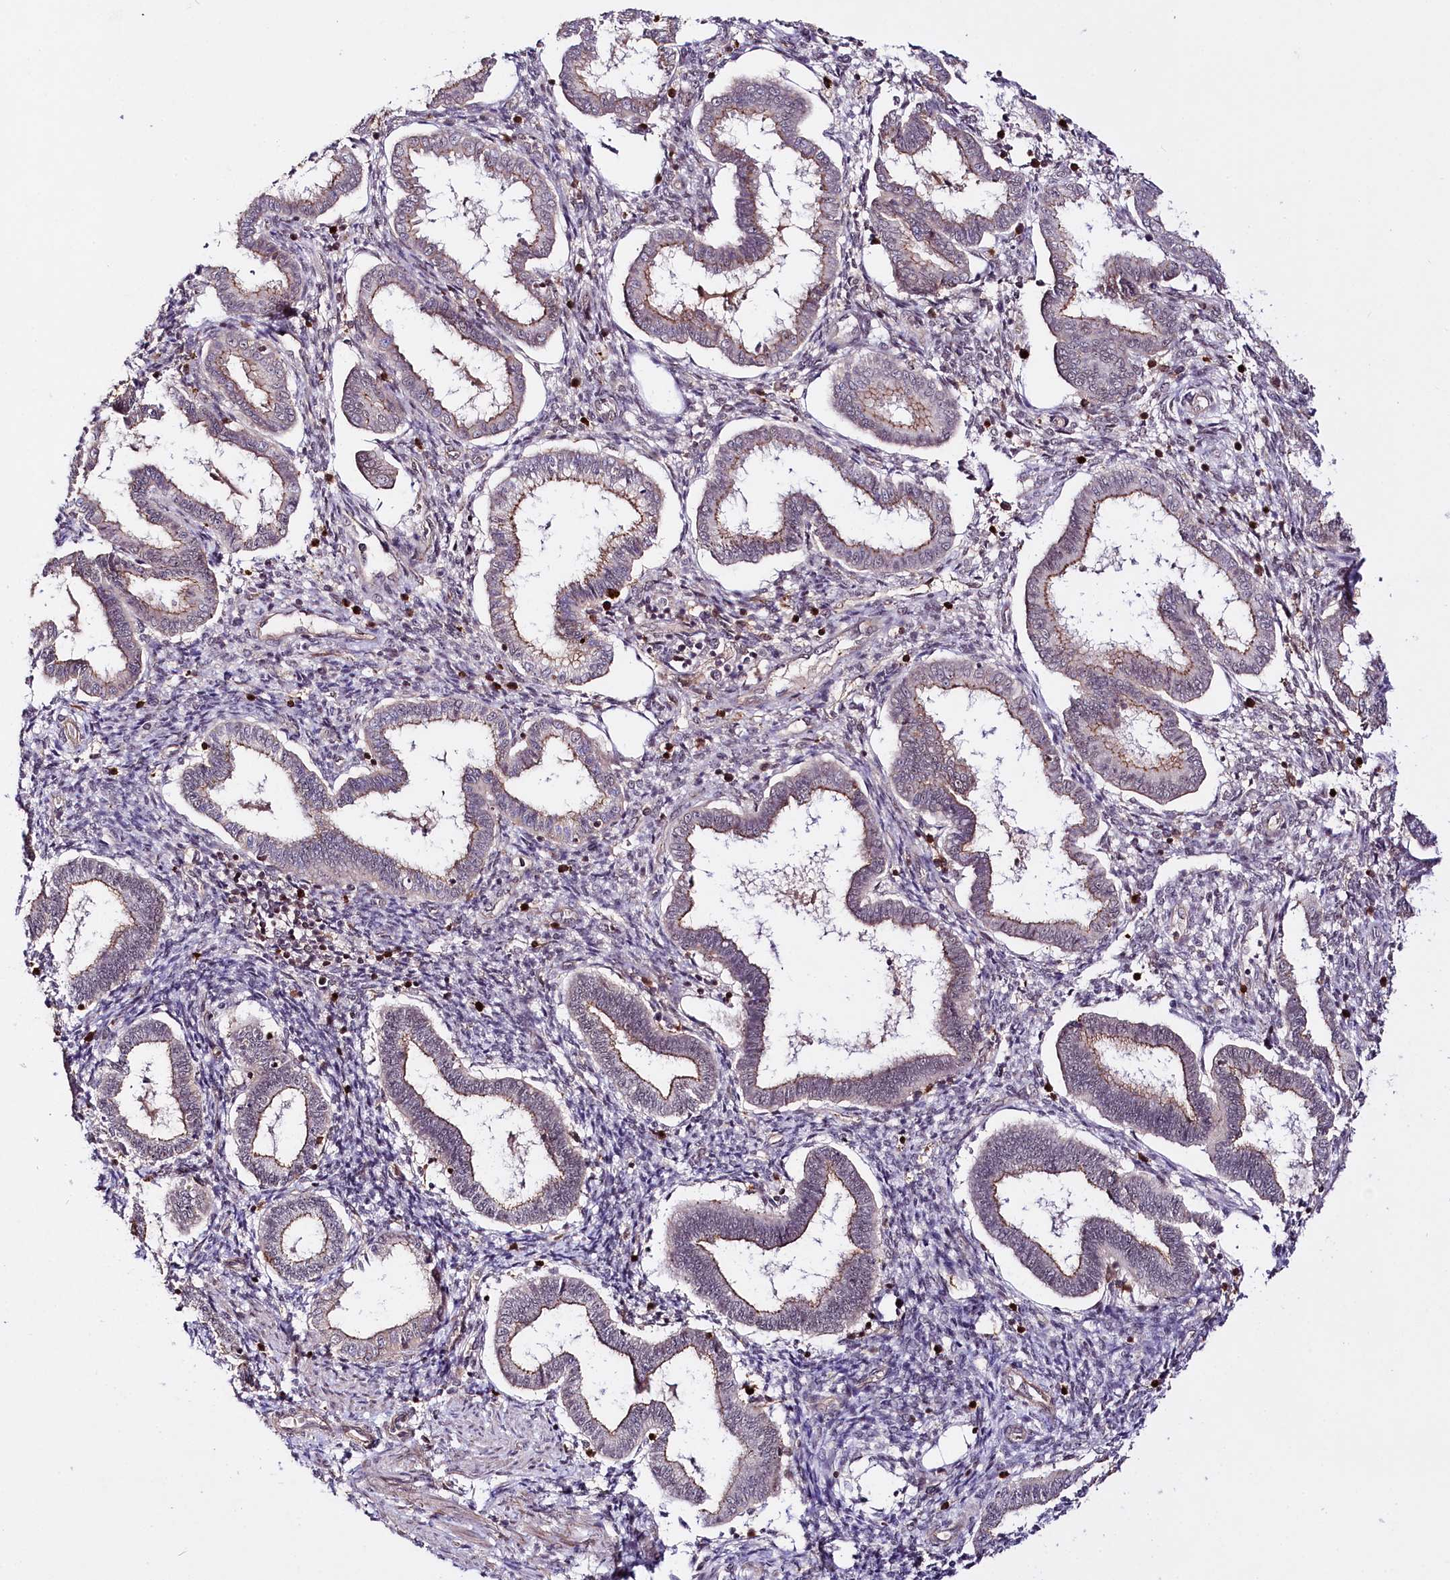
{"staining": {"intensity": "negative", "quantity": "none", "location": "none"}, "tissue": "endometrium", "cell_type": "Cells in endometrial stroma", "image_type": "normal", "snomed": [{"axis": "morphology", "description": "Normal tissue, NOS"}, {"axis": "topography", "description": "Endometrium"}], "caption": "This is a photomicrograph of immunohistochemistry (IHC) staining of normal endometrium, which shows no staining in cells in endometrial stroma.", "gene": "TAFAZZIN", "patient": {"sex": "female", "age": 24}}